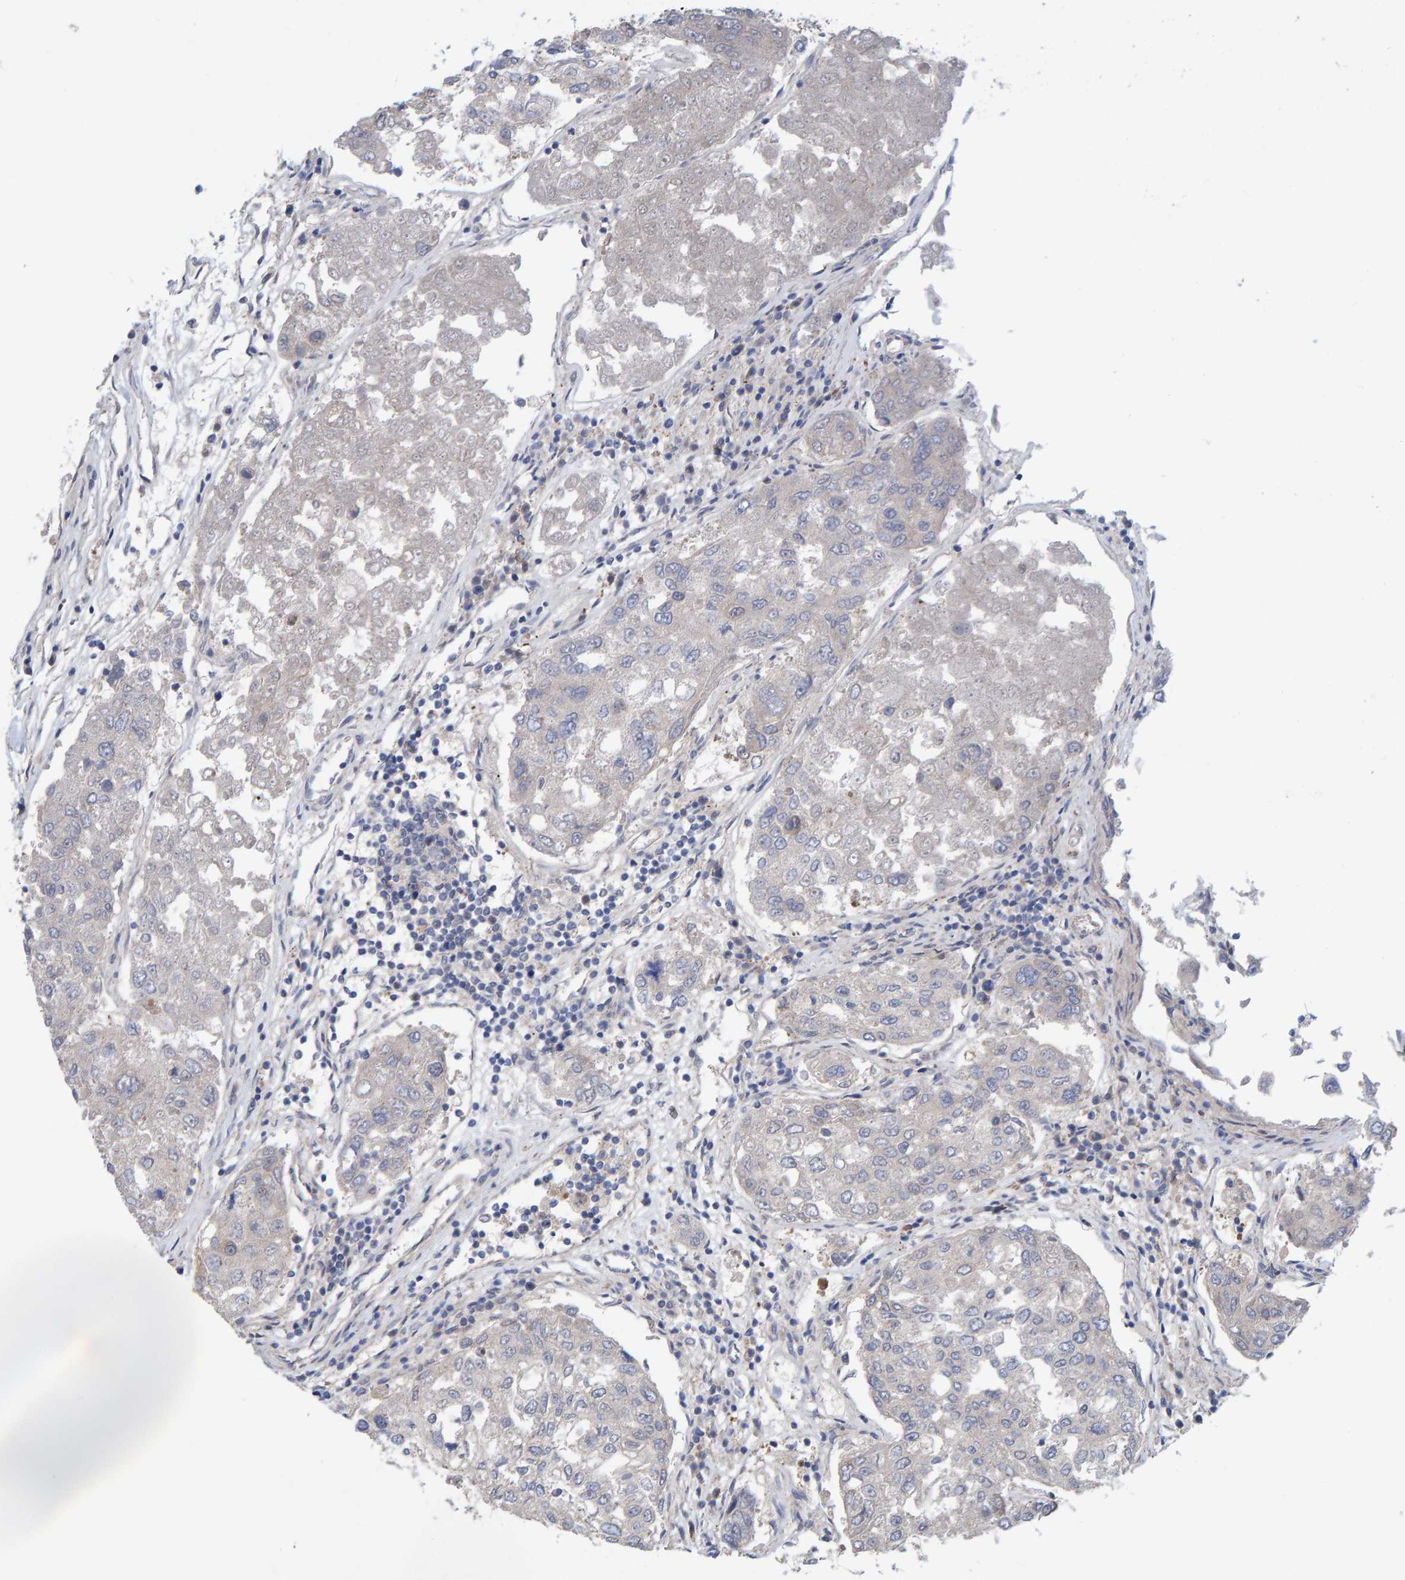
{"staining": {"intensity": "negative", "quantity": "none", "location": "none"}, "tissue": "urothelial cancer", "cell_type": "Tumor cells", "image_type": "cancer", "snomed": [{"axis": "morphology", "description": "Urothelial carcinoma, High grade"}, {"axis": "topography", "description": "Lymph node"}, {"axis": "topography", "description": "Urinary bladder"}], "caption": "Histopathology image shows no protein staining in tumor cells of high-grade urothelial carcinoma tissue. The staining was performed using DAB (3,3'-diaminobenzidine) to visualize the protein expression in brown, while the nuclei were stained in blue with hematoxylin (Magnification: 20x).", "gene": "LRSAM1", "patient": {"sex": "male", "age": 51}}